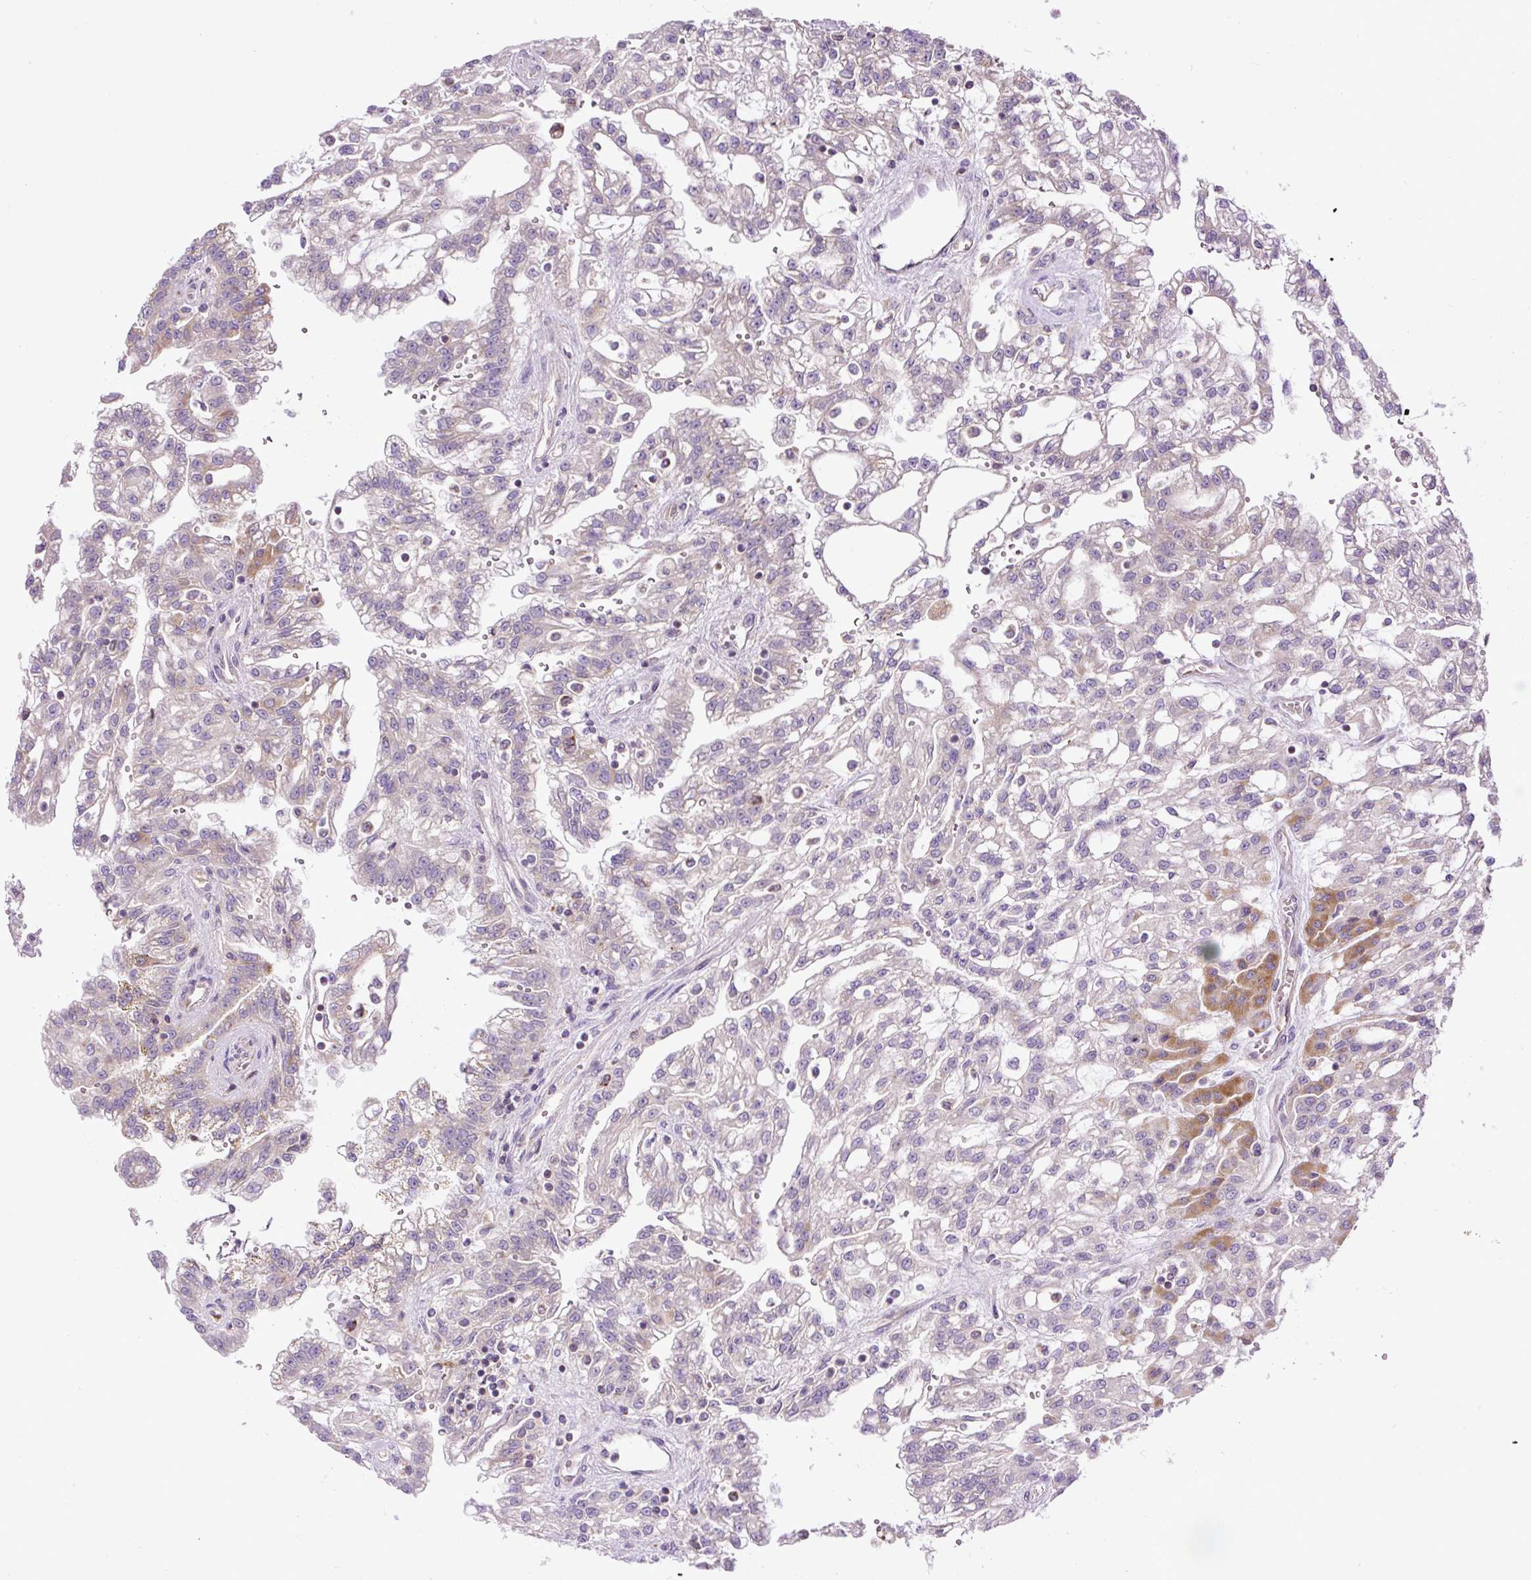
{"staining": {"intensity": "moderate", "quantity": "<25%", "location": "cytoplasmic/membranous"}, "tissue": "renal cancer", "cell_type": "Tumor cells", "image_type": "cancer", "snomed": [{"axis": "morphology", "description": "Adenocarcinoma, NOS"}, {"axis": "topography", "description": "Kidney"}], "caption": "Immunohistochemical staining of renal adenocarcinoma displays moderate cytoplasmic/membranous protein positivity in about <25% of tumor cells.", "gene": "ZNF547", "patient": {"sex": "male", "age": 63}}